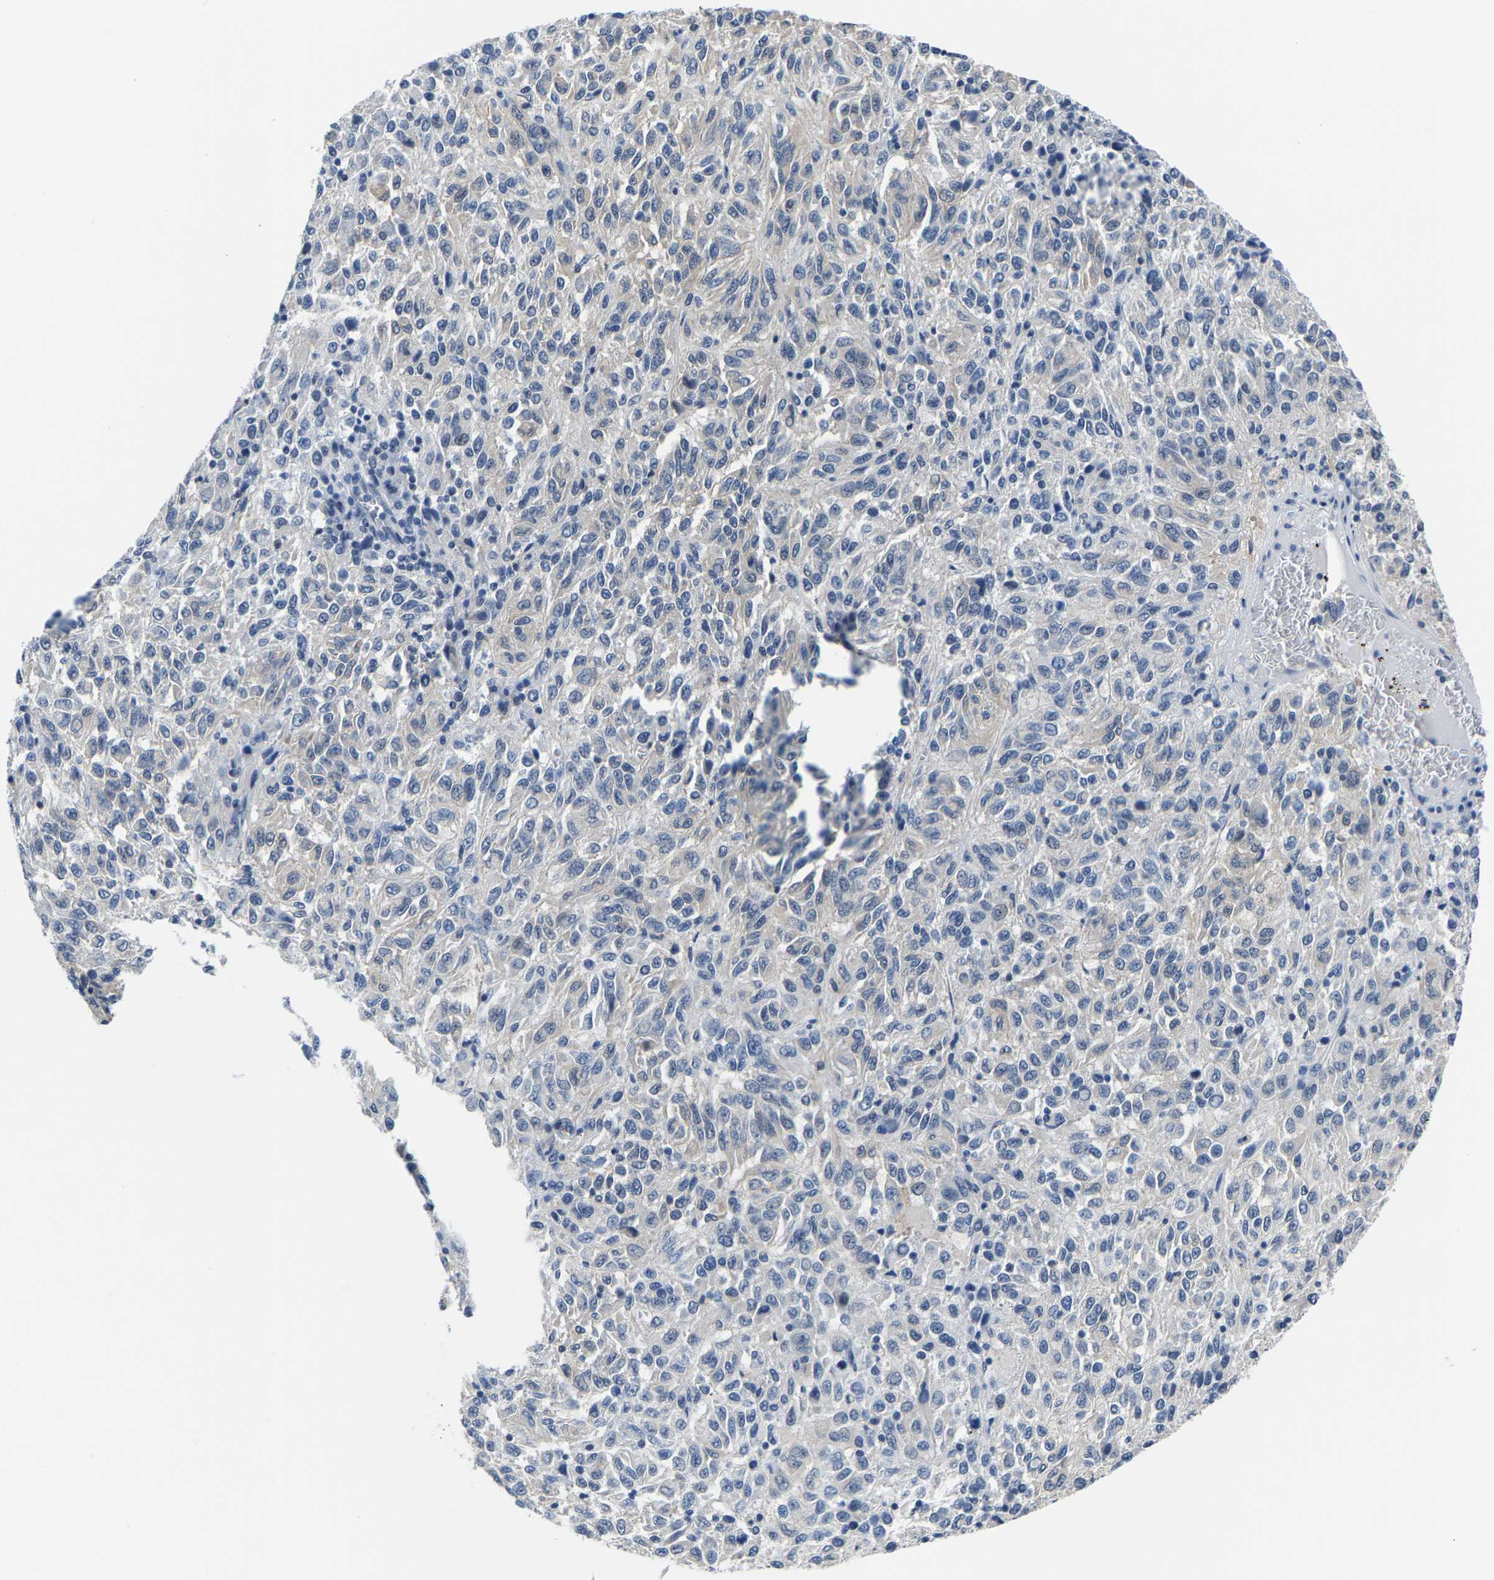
{"staining": {"intensity": "negative", "quantity": "none", "location": "none"}, "tissue": "melanoma", "cell_type": "Tumor cells", "image_type": "cancer", "snomed": [{"axis": "morphology", "description": "Malignant melanoma, Metastatic site"}, {"axis": "topography", "description": "Lung"}], "caption": "Human malignant melanoma (metastatic site) stained for a protein using immunohistochemistry (IHC) demonstrates no positivity in tumor cells.", "gene": "SSH3", "patient": {"sex": "male", "age": 64}}